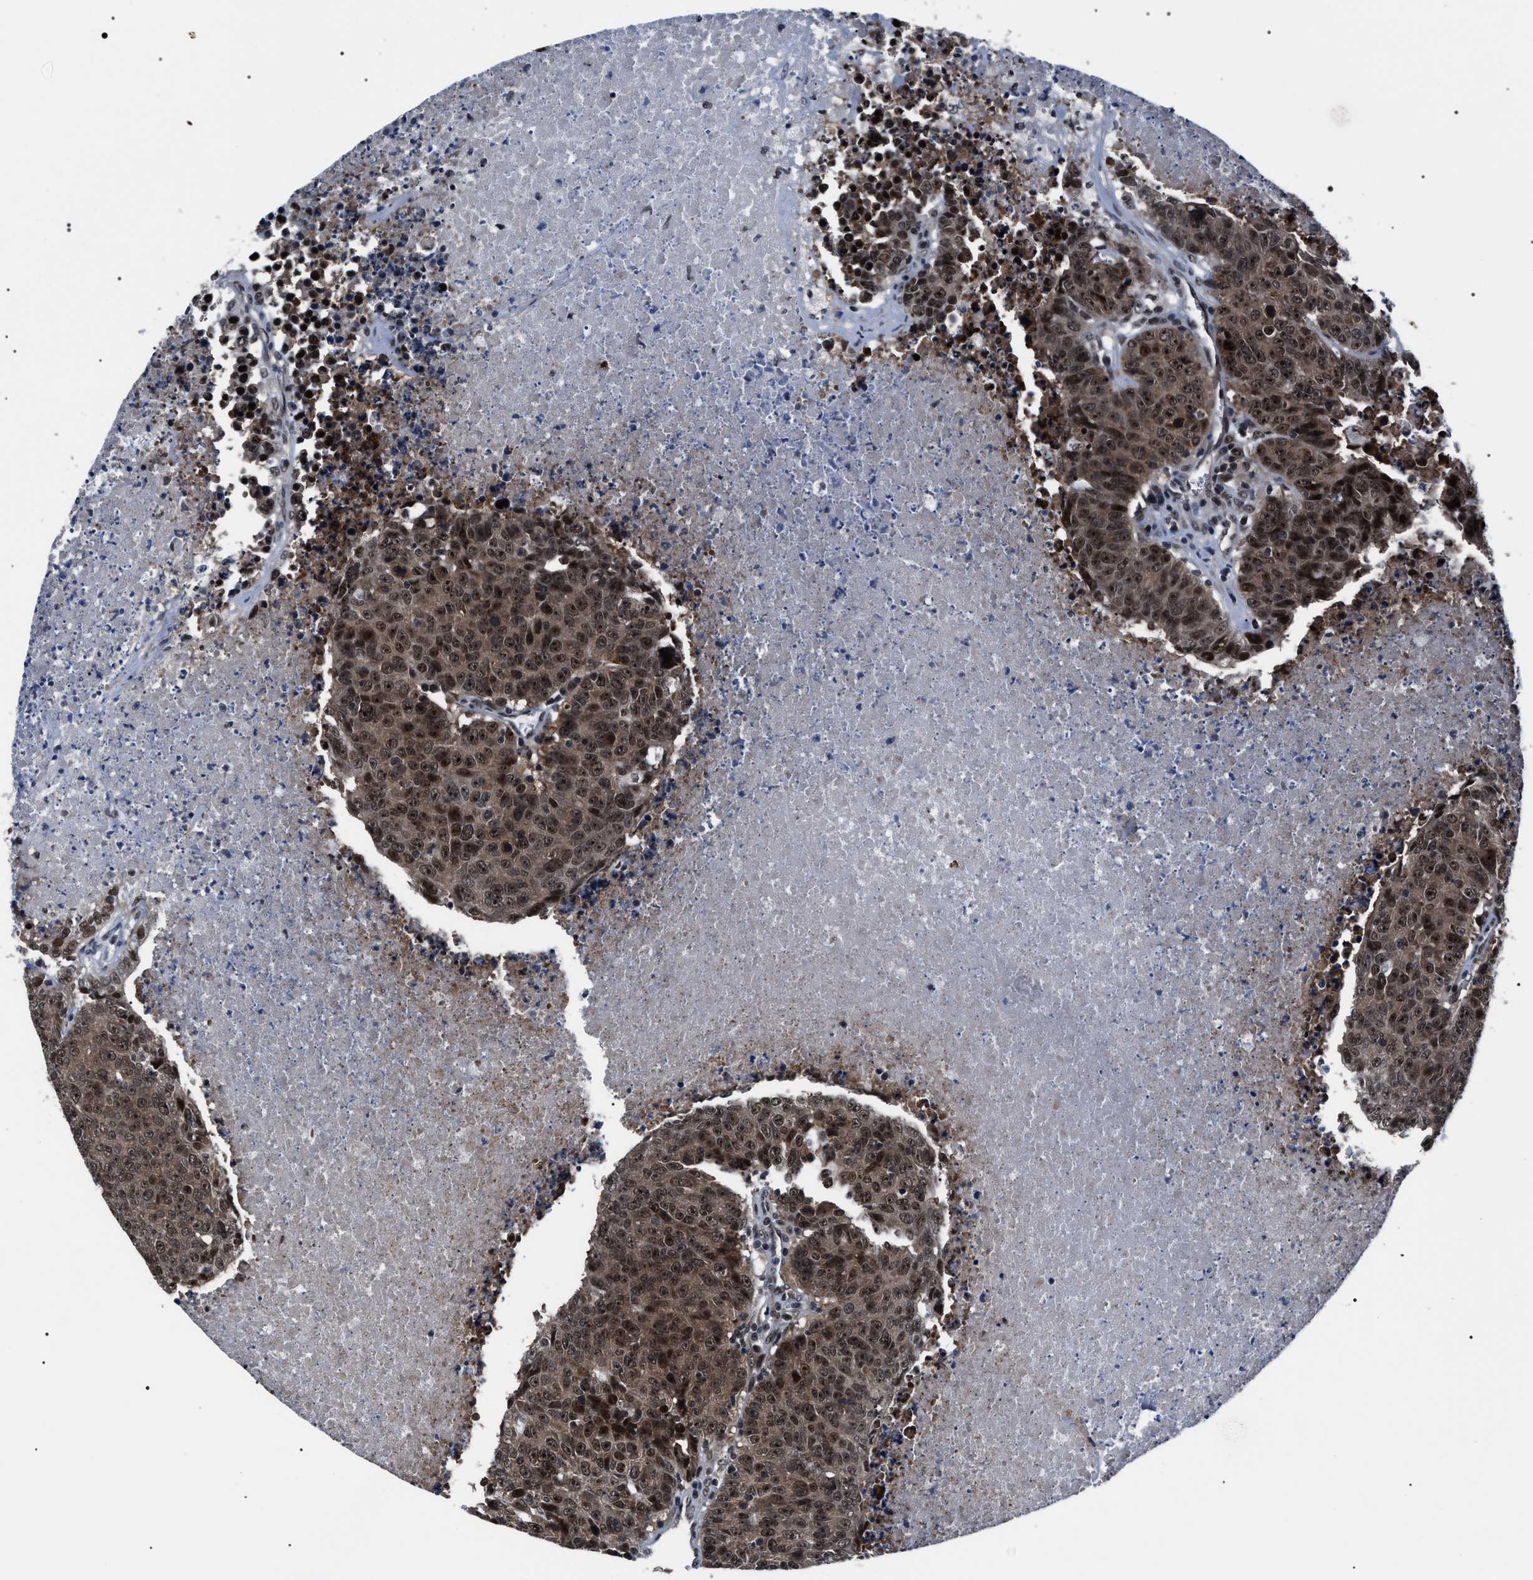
{"staining": {"intensity": "moderate", "quantity": ">75%", "location": "cytoplasmic/membranous,nuclear"}, "tissue": "colorectal cancer", "cell_type": "Tumor cells", "image_type": "cancer", "snomed": [{"axis": "morphology", "description": "Adenocarcinoma, NOS"}, {"axis": "topography", "description": "Colon"}], "caption": "A histopathology image of human colorectal adenocarcinoma stained for a protein exhibits moderate cytoplasmic/membranous and nuclear brown staining in tumor cells.", "gene": "CSNK2A1", "patient": {"sex": "female", "age": 53}}